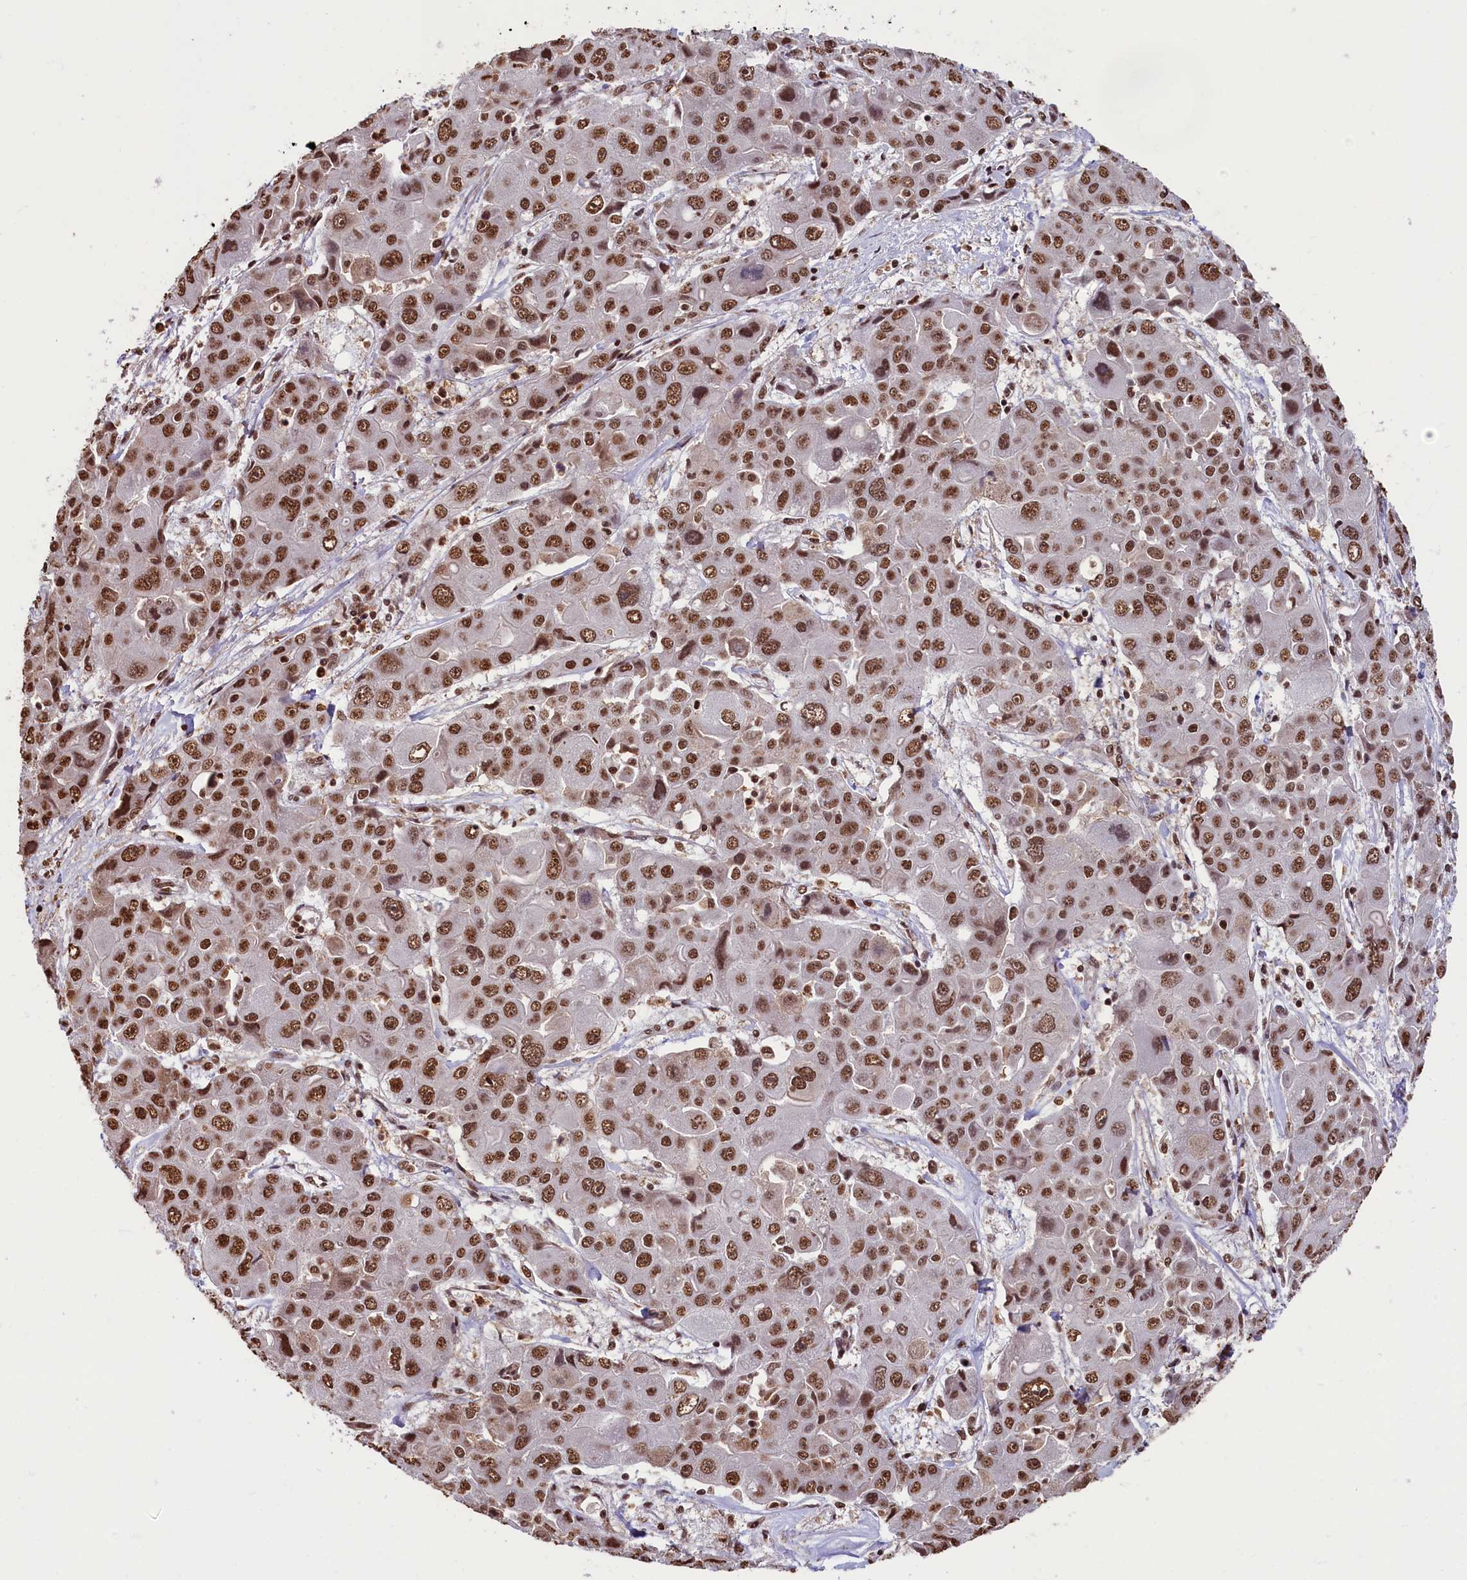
{"staining": {"intensity": "strong", "quantity": ">75%", "location": "nuclear"}, "tissue": "liver cancer", "cell_type": "Tumor cells", "image_type": "cancer", "snomed": [{"axis": "morphology", "description": "Cholangiocarcinoma"}, {"axis": "topography", "description": "Liver"}], "caption": "High-power microscopy captured an immunohistochemistry micrograph of cholangiocarcinoma (liver), revealing strong nuclear staining in about >75% of tumor cells.", "gene": "SNRPD2", "patient": {"sex": "male", "age": 67}}